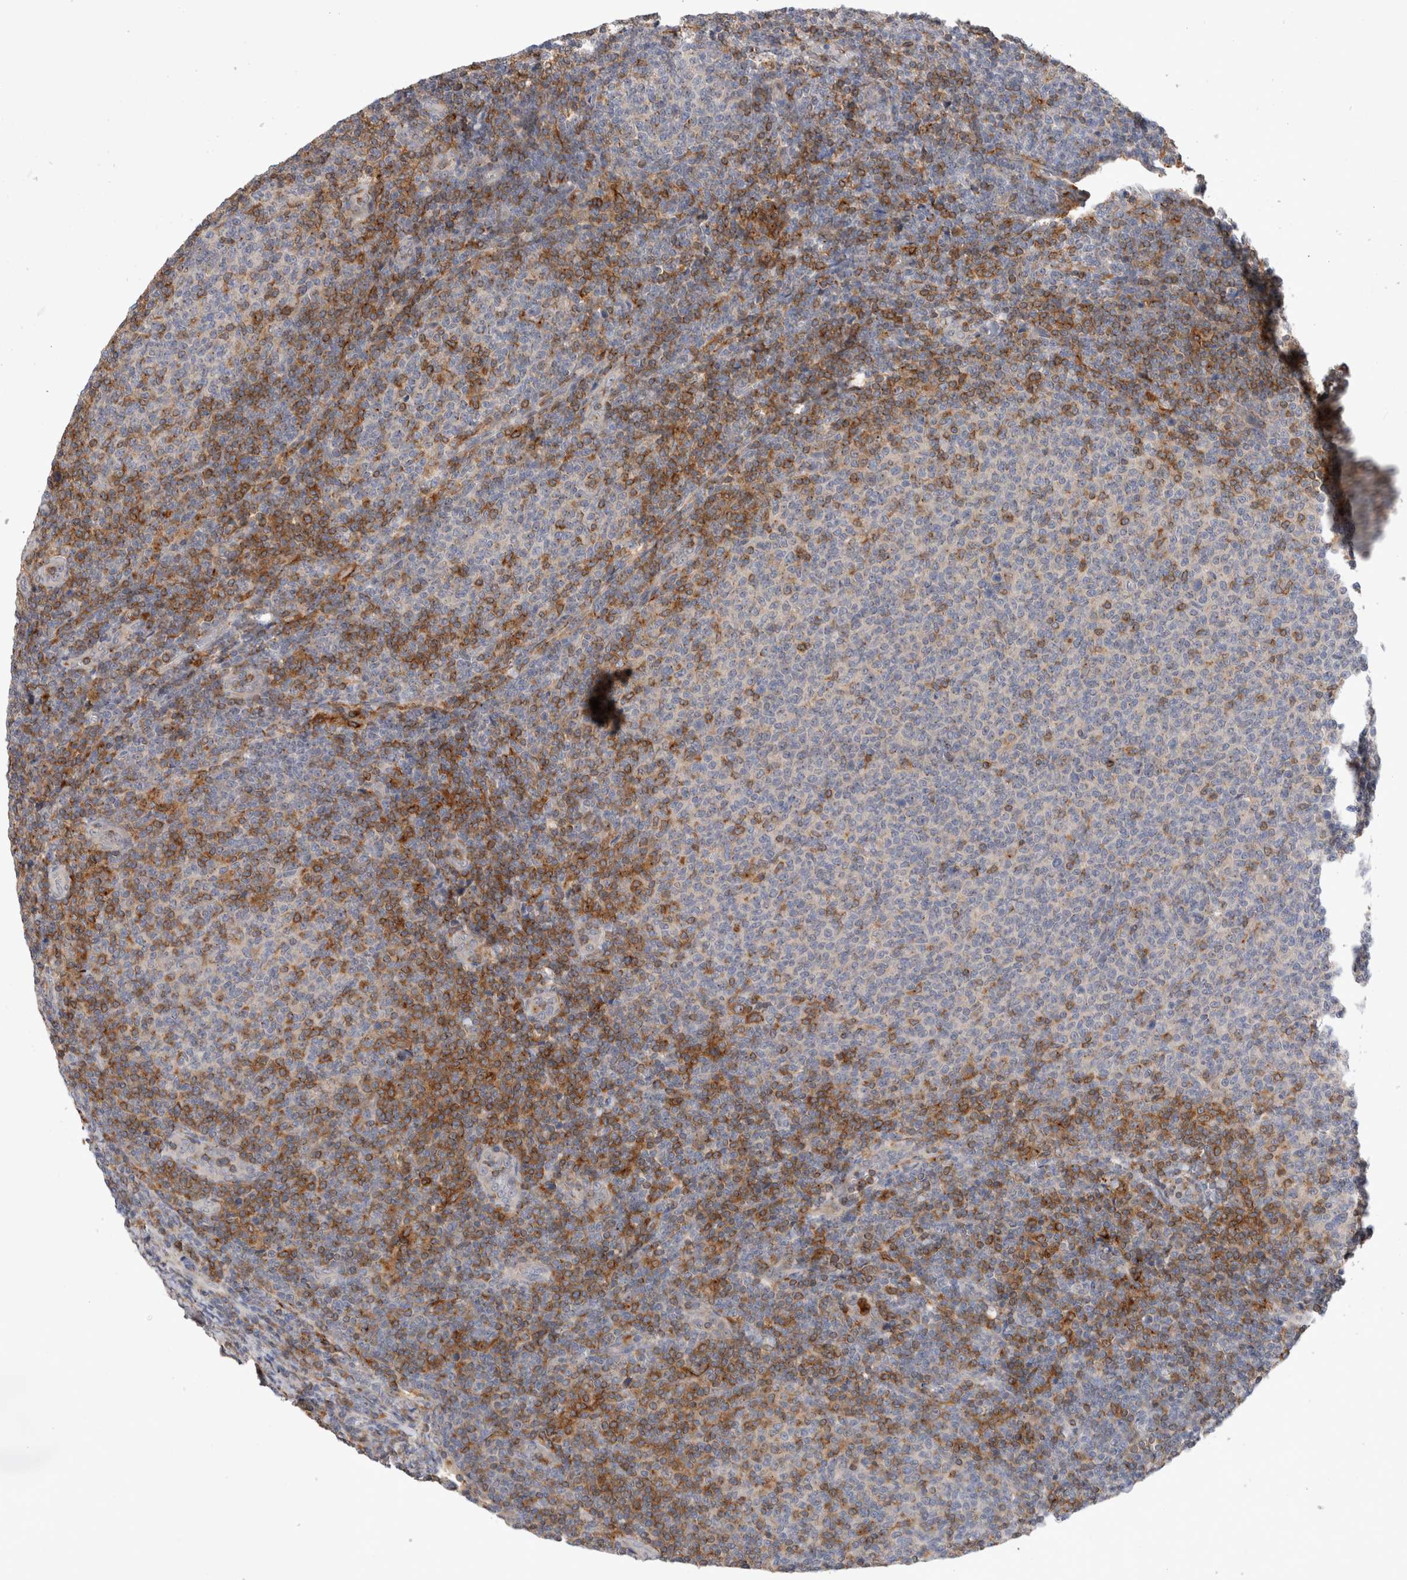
{"staining": {"intensity": "negative", "quantity": "none", "location": "none"}, "tissue": "lymphoma", "cell_type": "Tumor cells", "image_type": "cancer", "snomed": [{"axis": "morphology", "description": "Malignant lymphoma, non-Hodgkin's type, Low grade"}, {"axis": "topography", "description": "Lymph node"}], "caption": "Protein analysis of malignant lymphoma, non-Hodgkin's type (low-grade) shows no significant staining in tumor cells. (DAB immunohistochemistry (IHC) visualized using brightfield microscopy, high magnification).", "gene": "CCDC88B", "patient": {"sex": "male", "age": 66}}